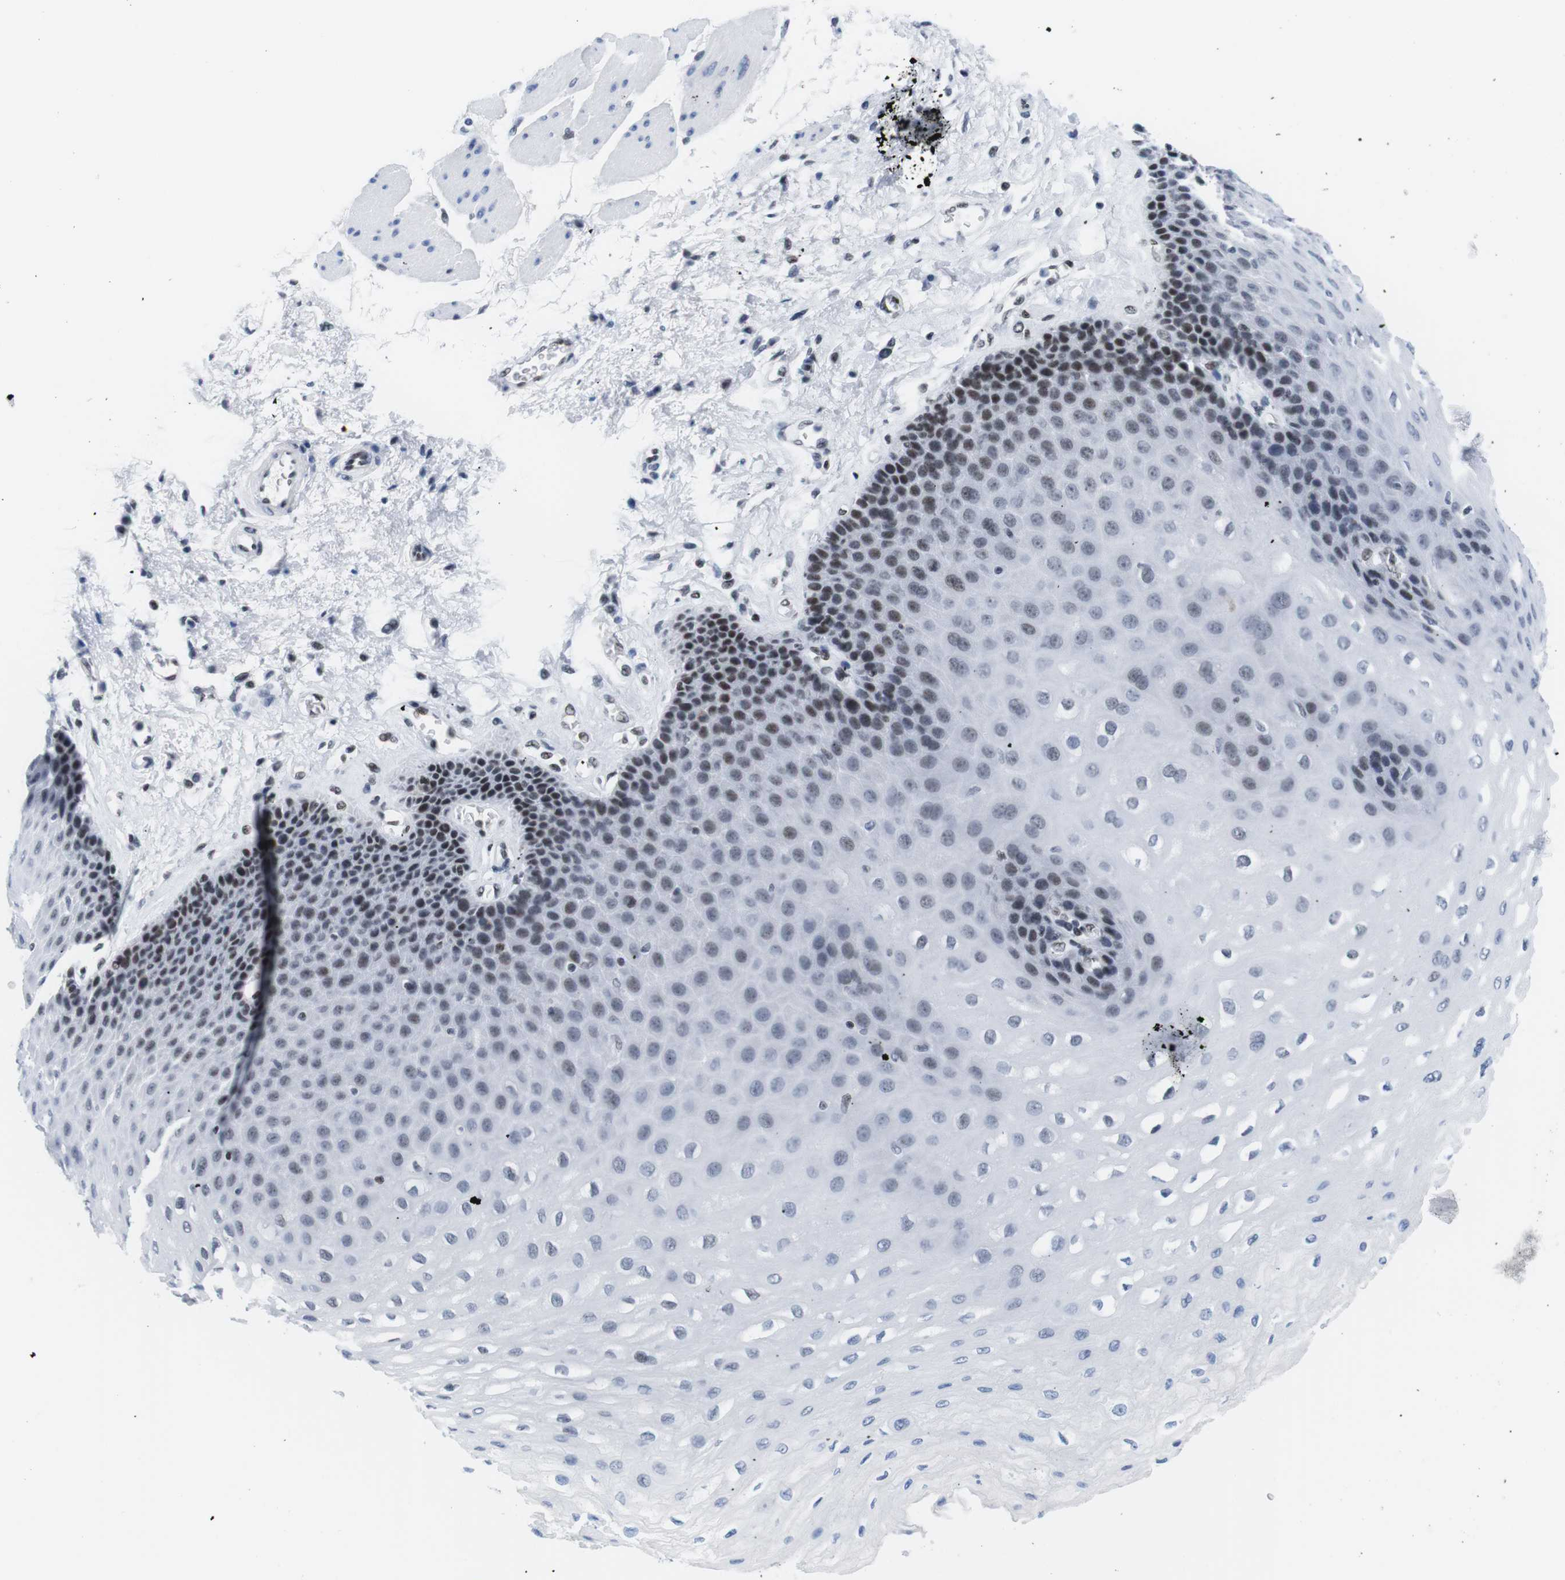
{"staining": {"intensity": "moderate", "quantity": "25%-75%", "location": "nuclear"}, "tissue": "esophagus", "cell_type": "Squamous epithelial cells", "image_type": "normal", "snomed": [{"axis": "morphology", "description": "Normal tissue, NOS"}, {"axis": "topography", "description": "Esophagus"}], "caption": "Immunohistochemical staining of normal esophagus displays 25%-75% levels of moderate nuclear protein positivity in approximately 25%-75% of squamous epithelial cells. (Stains: DAB (3,3'-diaminobenzidine) in brown, nuclei in blue, Microscopy: brightfield microscopy at high magnification).", "gene": "IFI16", "patient": {"sex": "female", "age": 72}}